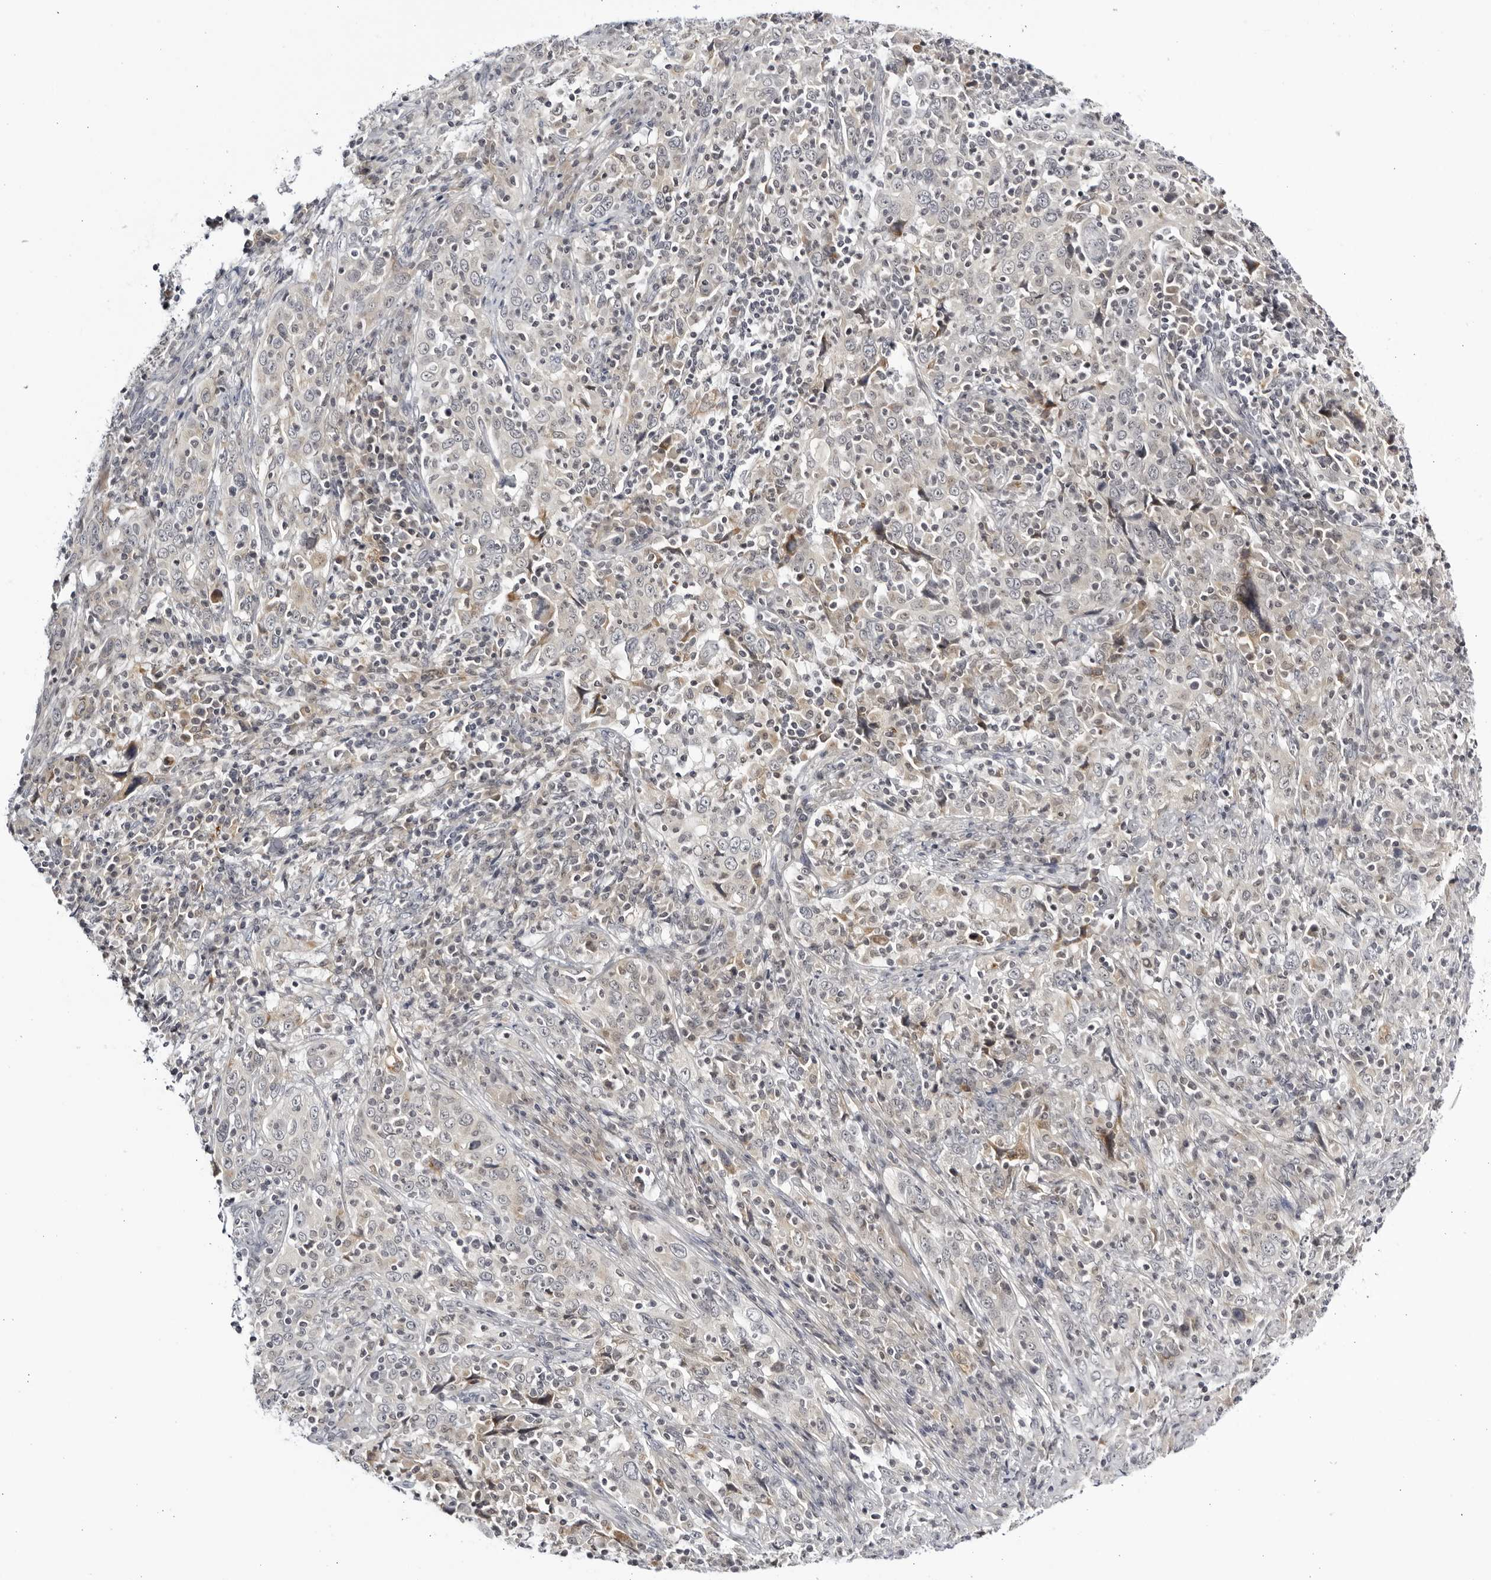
{"staining": {"intensity": "negative", "quantity": "none", "location": "none"}, "tissue": "cervical cancer", "cell_type": "Tumor cells", "image_type": "cancer", "snomed": [{"axis": "morphology", "description": "Squamous cell carcinoma, NOS"}, {"axis": "topography", "description": "Cervix"}], "caption": "Protein analysis of cervical cancer (squamous cell carcinoma) demonstrates no significant expression in tumor cells.", "gene": "CNBD1", "patient": {"sex": "female", "age": 46}}